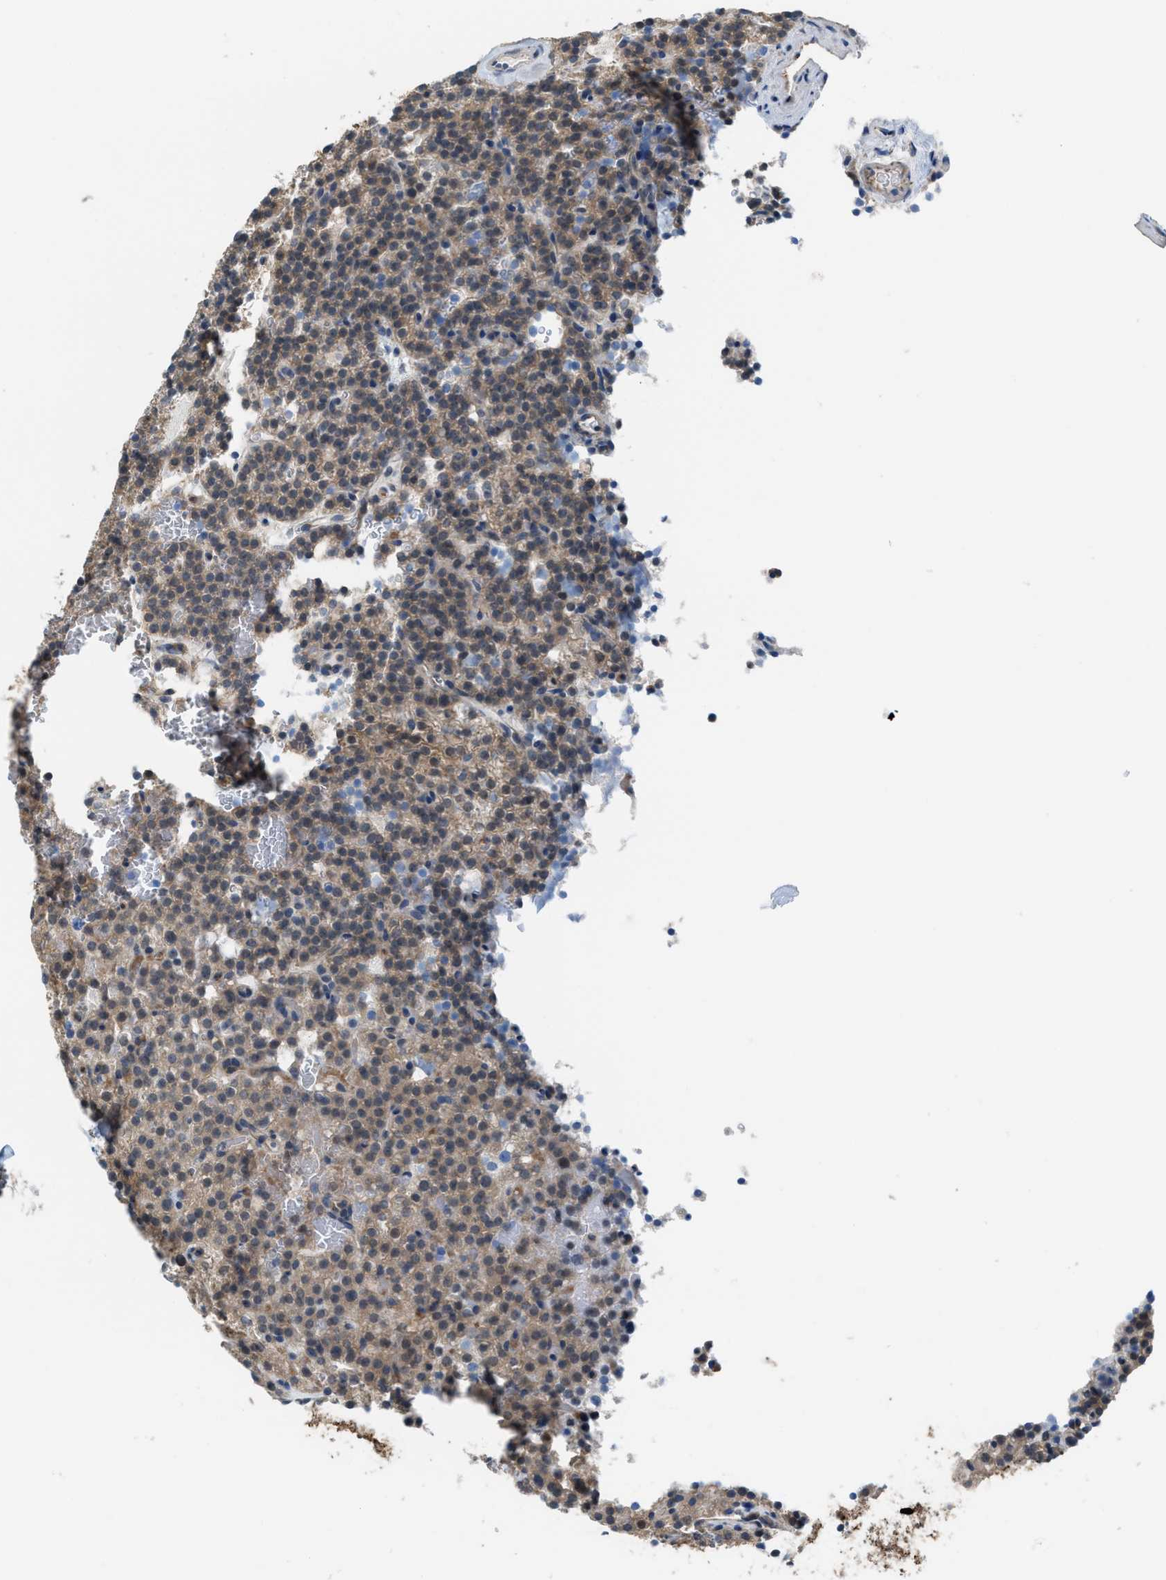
{"staining": {"intensity": "moderate", "quantity": "25%-75%", "location": "cytoplasmic/membranous"}, "tissue": "parathyroid gland", "cell_type": "Glandular cells", "image_type": "normal", "snomed": [{"axis": "morphology", "description": "Normal tissue, NOS"}, {"axis": "morphology", "description": "Adenoma, NOS"}, {"axis": "topography", "description": "Parathyroid gland"}], "caption": "A brown stain shows moderate cytoplasmic/membranous staining of a protein in glandular cells of normal human parathyroid gland. (brown staining indicates protein expression, while blue staining denotes nuclei).", "gene": "PLAA", "patient": {"sex": "female", "age": 74}}